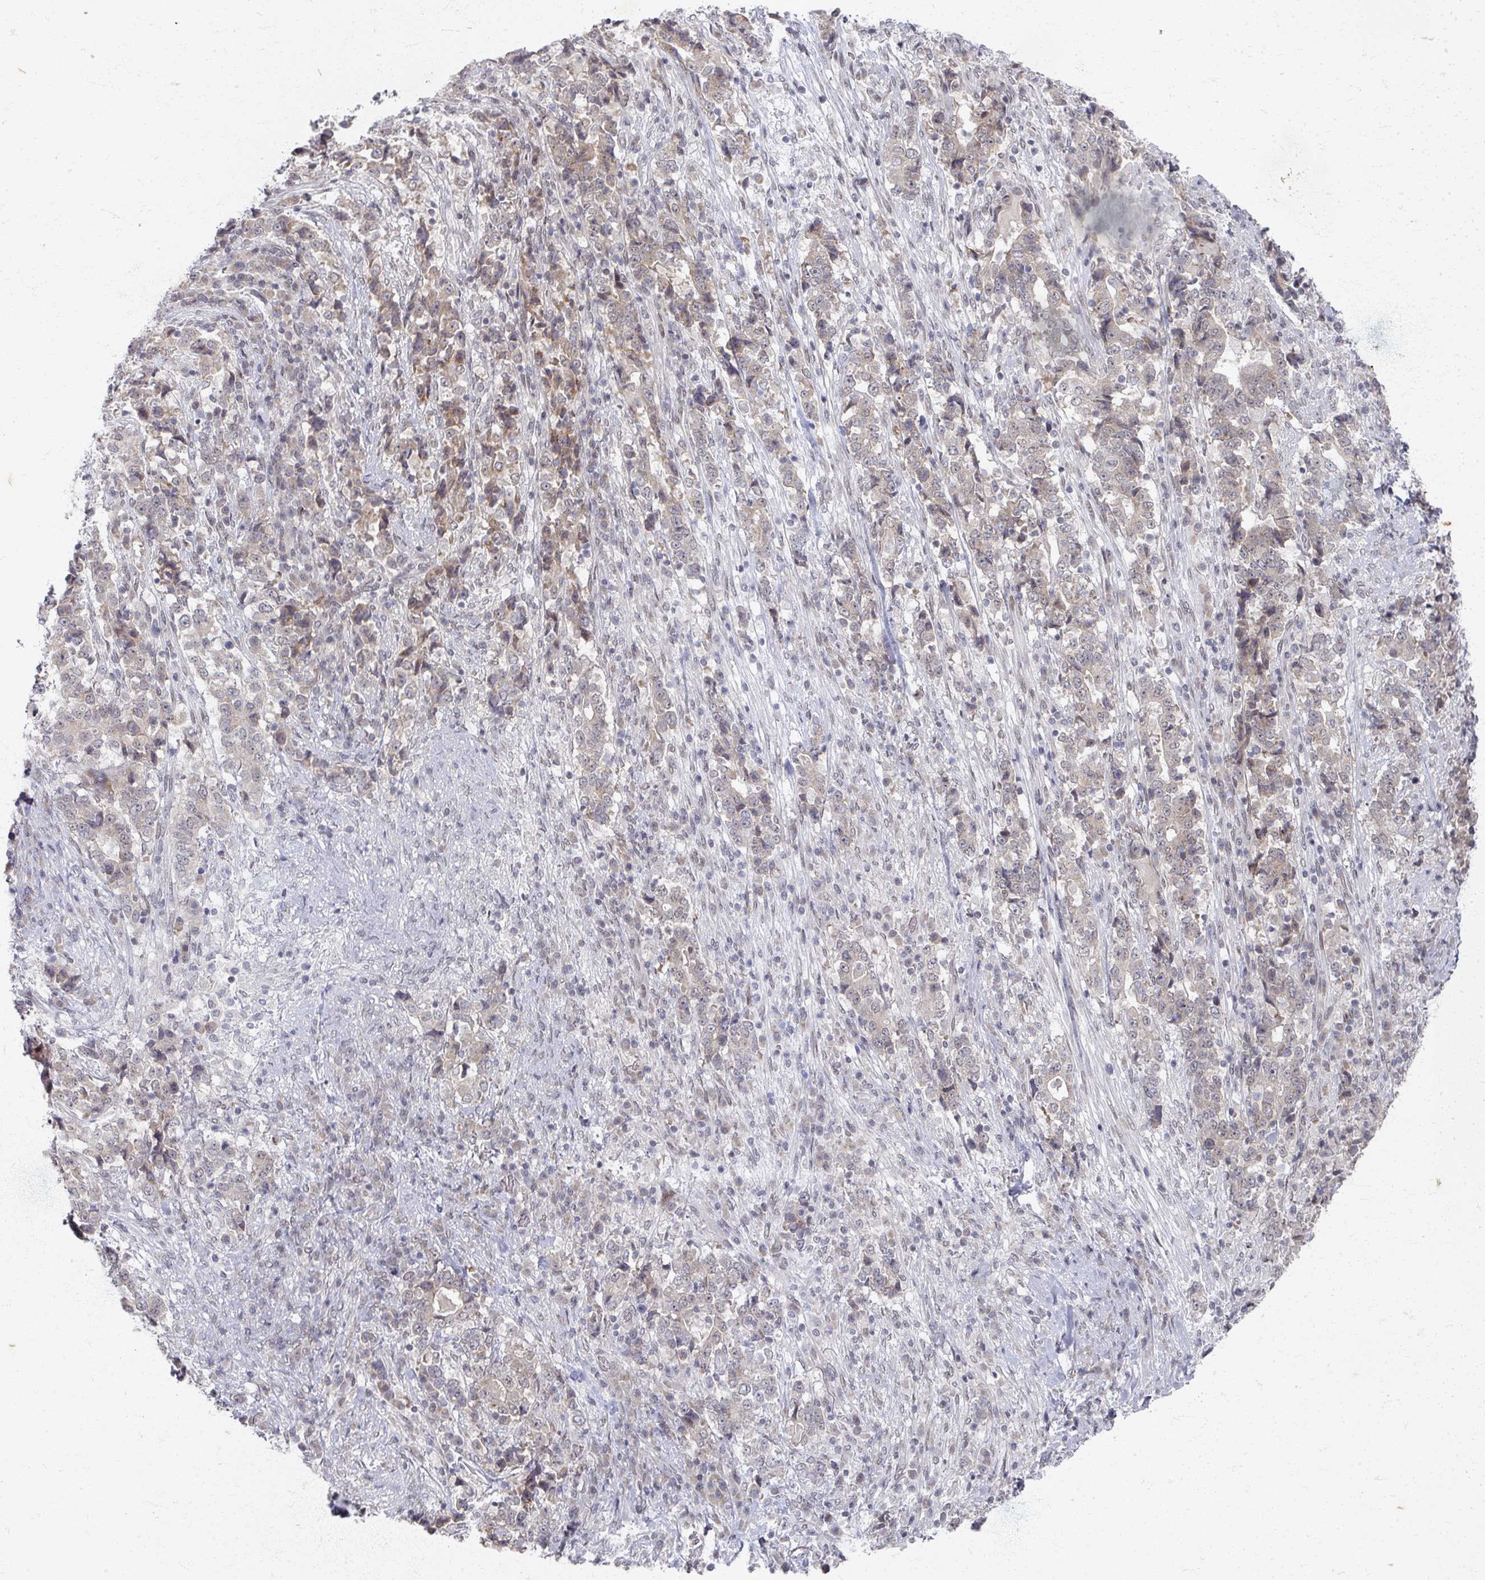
{"staining": {"intensity": "weak", "quantity": "25%-75%", "location": "cytoplasmic/membranous"}, "tissue": "stomach cancer", "cell_type": "Tumor cells", "image_type": "cancer", "snomed": [{"axis": "morphology", "description": "Normal tissue, NOS"}, {"axis": "morphology", "description": "Adenocarcinoma, NOS"}, {"axis": "topography", "description": "Stomach, upper"}, {"axis": "topography", "description": "Stomach"}], "caption": "Immunohistochemistry (IHC) staining of stomach cancer (adenocarcinoma), which shows low levels of weak cytoplasmic/membranous expression in about 25%-75% of tumor cells indicating weak cytoplasmic/membranous protein expression. The staining was performed using DAB (brown) for protein detection and nuclei were counterstained in hematoxylin (blue).", "gene": "PSKH1", "patient": {"sex": "male", "age": 59}}